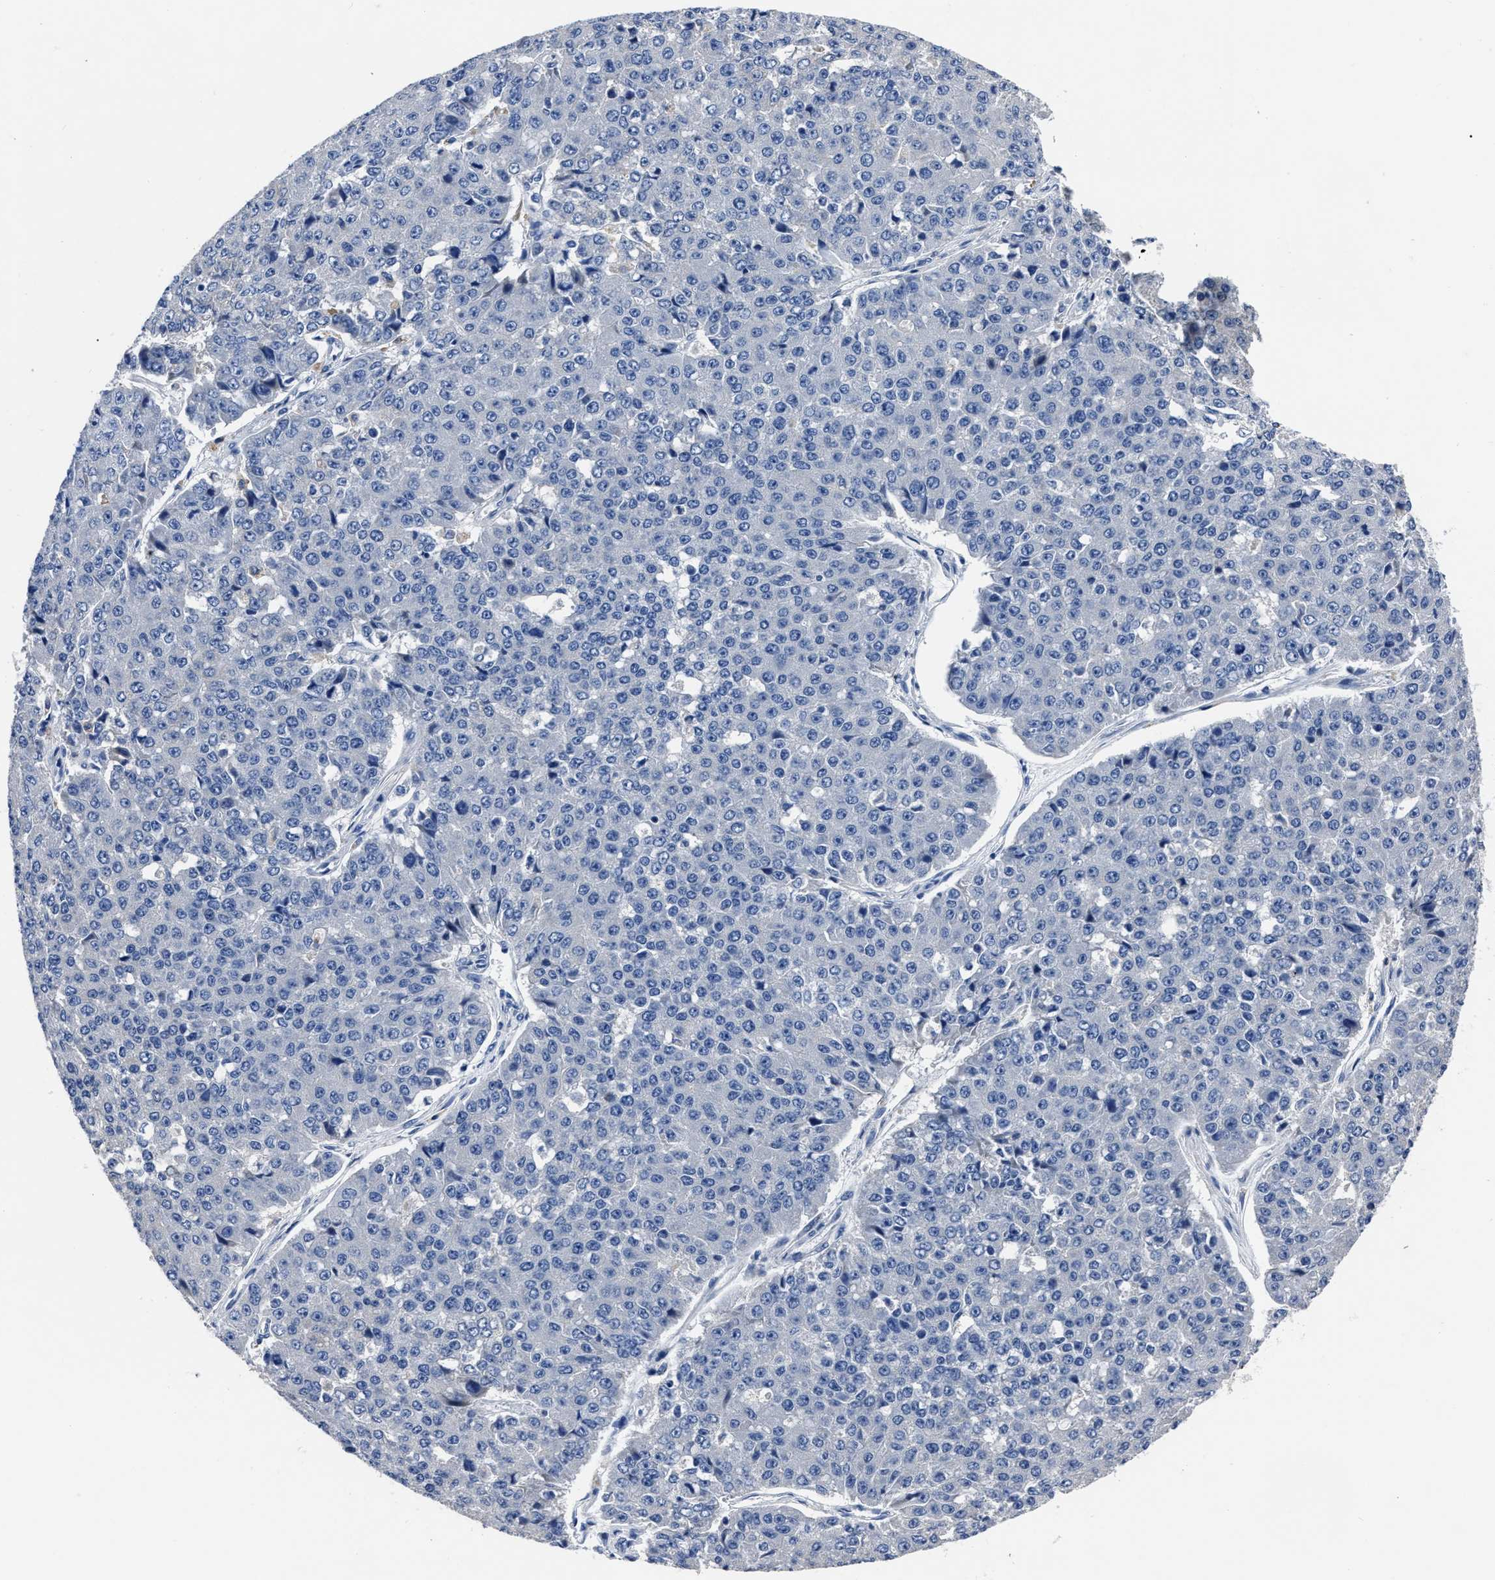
{"staining": {"intensity": "negative", "quantity": "none", "location": "none"}, "tissue": "pancreatic cancer", "cell_type": "Tumor cells", "image_type": "cancer", "snomed": [{"axis": "morphology", "description": "Adenocarcinoma, NOS"}, {"axis": "topography", "description": "Pancreas"}], "caption": "Immunohistochemical staining of human pancreatic cancer (adenocarcinoma) shows no significant positivity in tumor cells. The staining was performed using DAB (3,3'-diaminobenzidine) to visualize the protein expression in brown, while the nuclei were stained in blue with hematoxylin (Magnification: 20x).", "gene": "MOV10L1", "patient": {"sex": "male", "age": 50}}